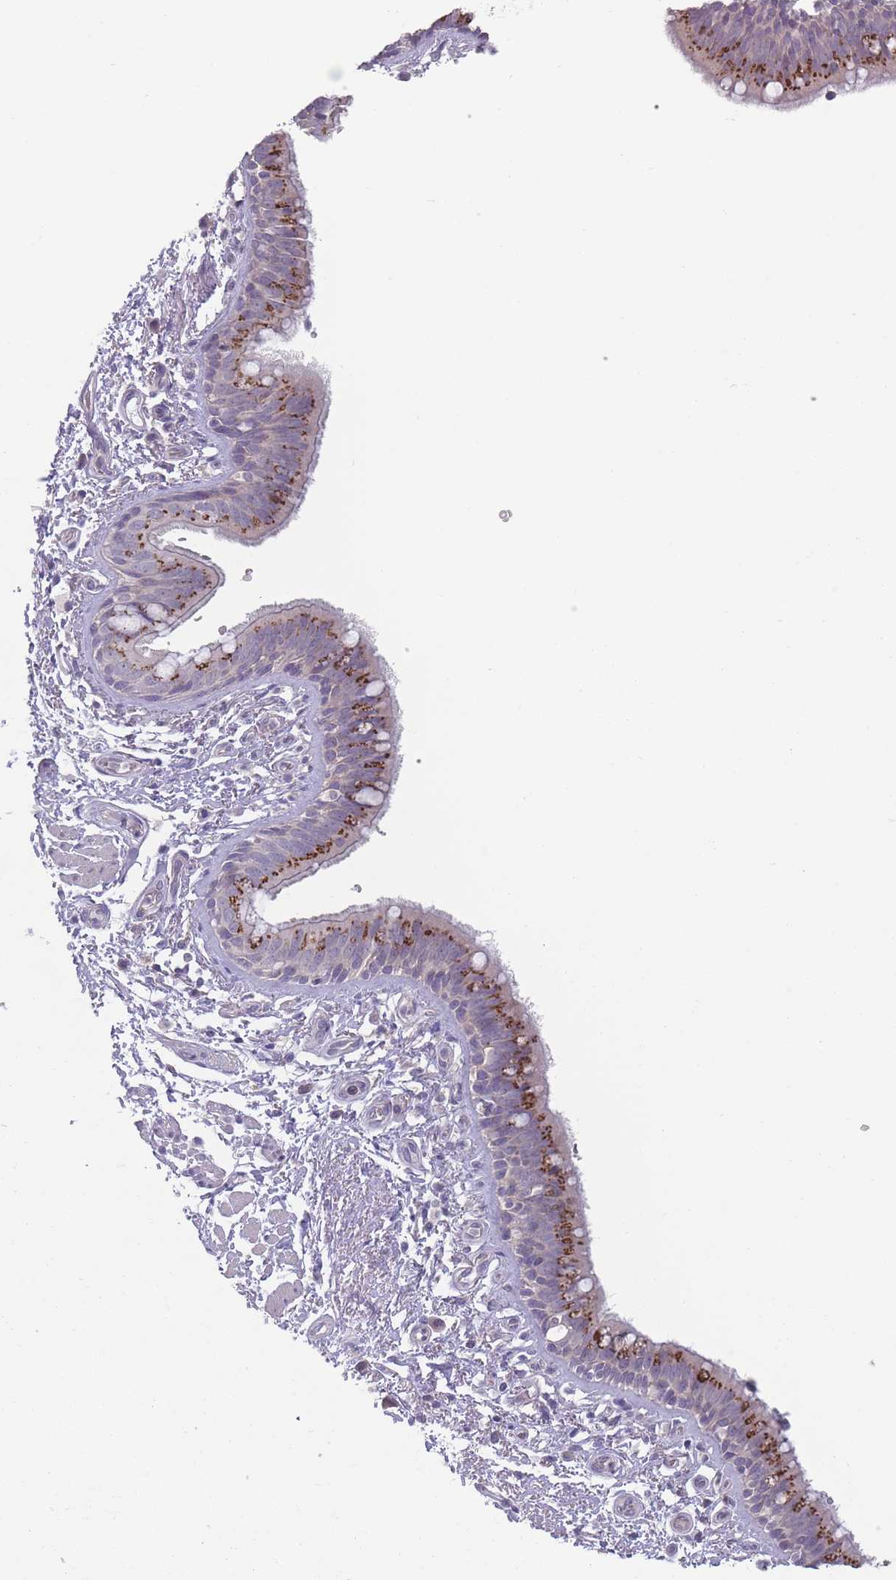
{"staining": {"intensity": "strong", "quantity": "25%-75%", "location": "cytoplasmic/membranous"}, "tissue": "bronchus", "cell_type": "Respiratory epithelial cells", "image_type": "normal", "snomed": [{"axis": "morphology", "description": "Normal tissue, NOS"}, {"axis": "morphology", "description": "Neoplasm, uncertain whether benign or malignant"}, {"axis": "topography", "description": "Bronchus"}, {"axis": "topography", "description": "Lung"}], "caption": "This photomicrograph reveals immunohistochemistry staining of normal human bronchus, with high strong cytoplasmic/membranous staining in about 25%-75% of respiratory epithelial cells.", "gene": "AKAIN1", "patient": {"sex": "male", "age": 55}}